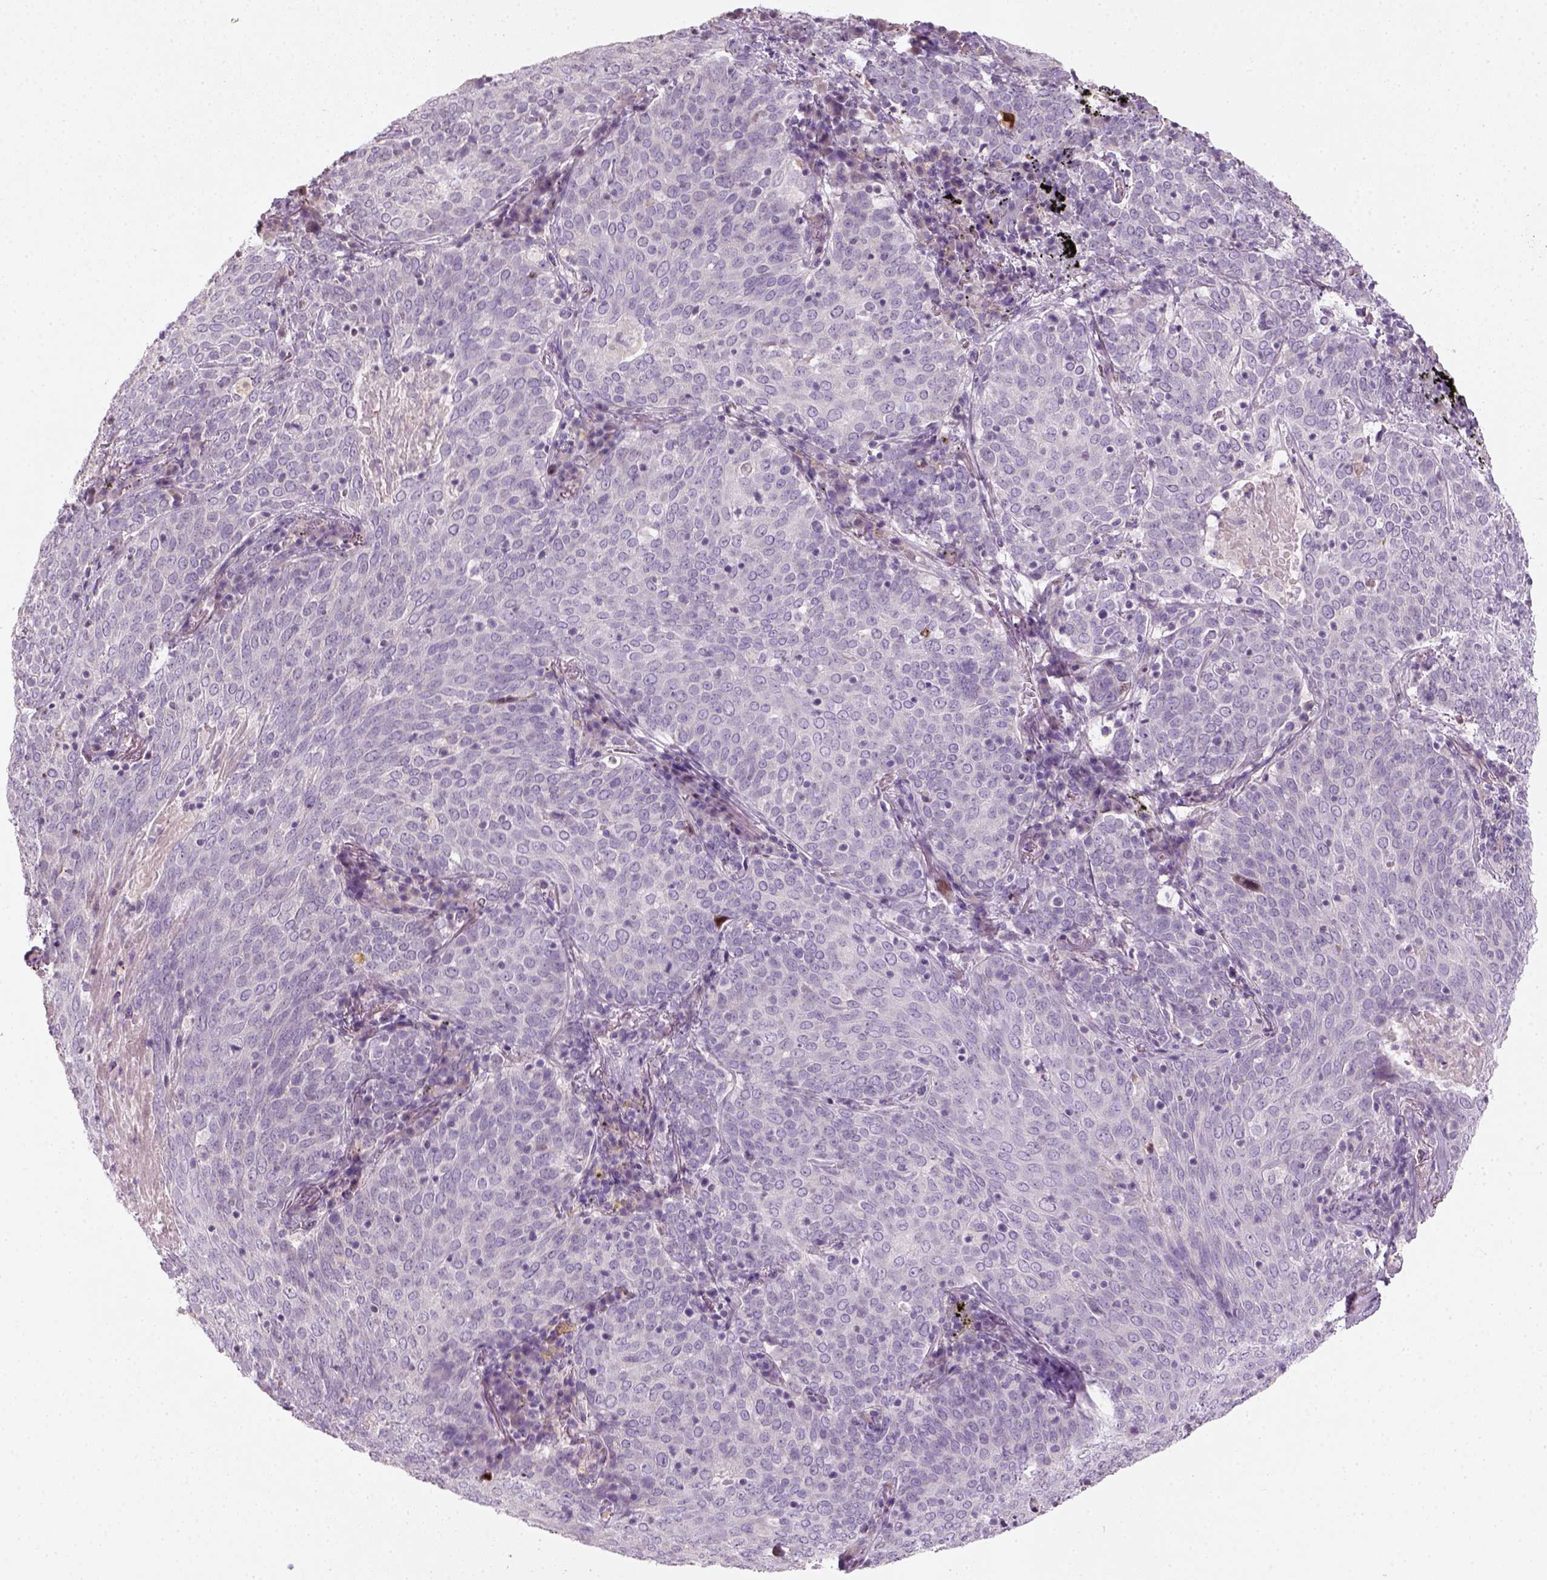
{"staining": {"intensity": "negative", "quantity": "none", "location": "none"}, "tissue": "lung cancer", "cell_type": "Tumor cells", "image_type": "cancer", "snomed": [{"axis": "morphology", "description": "Squamous cell carcinoma, NOS"}, {"axis": "topography", "description": "Lung"}], "caption": "The image displays no staining of tumor cells in squamous cell carcinoma (lung). The staining is performed using DAB brown chromogen with nuclei counter-stained in using hematoxylin.", "gene": "NUDT6", "patient": {"sex": "male", "age": 82}}